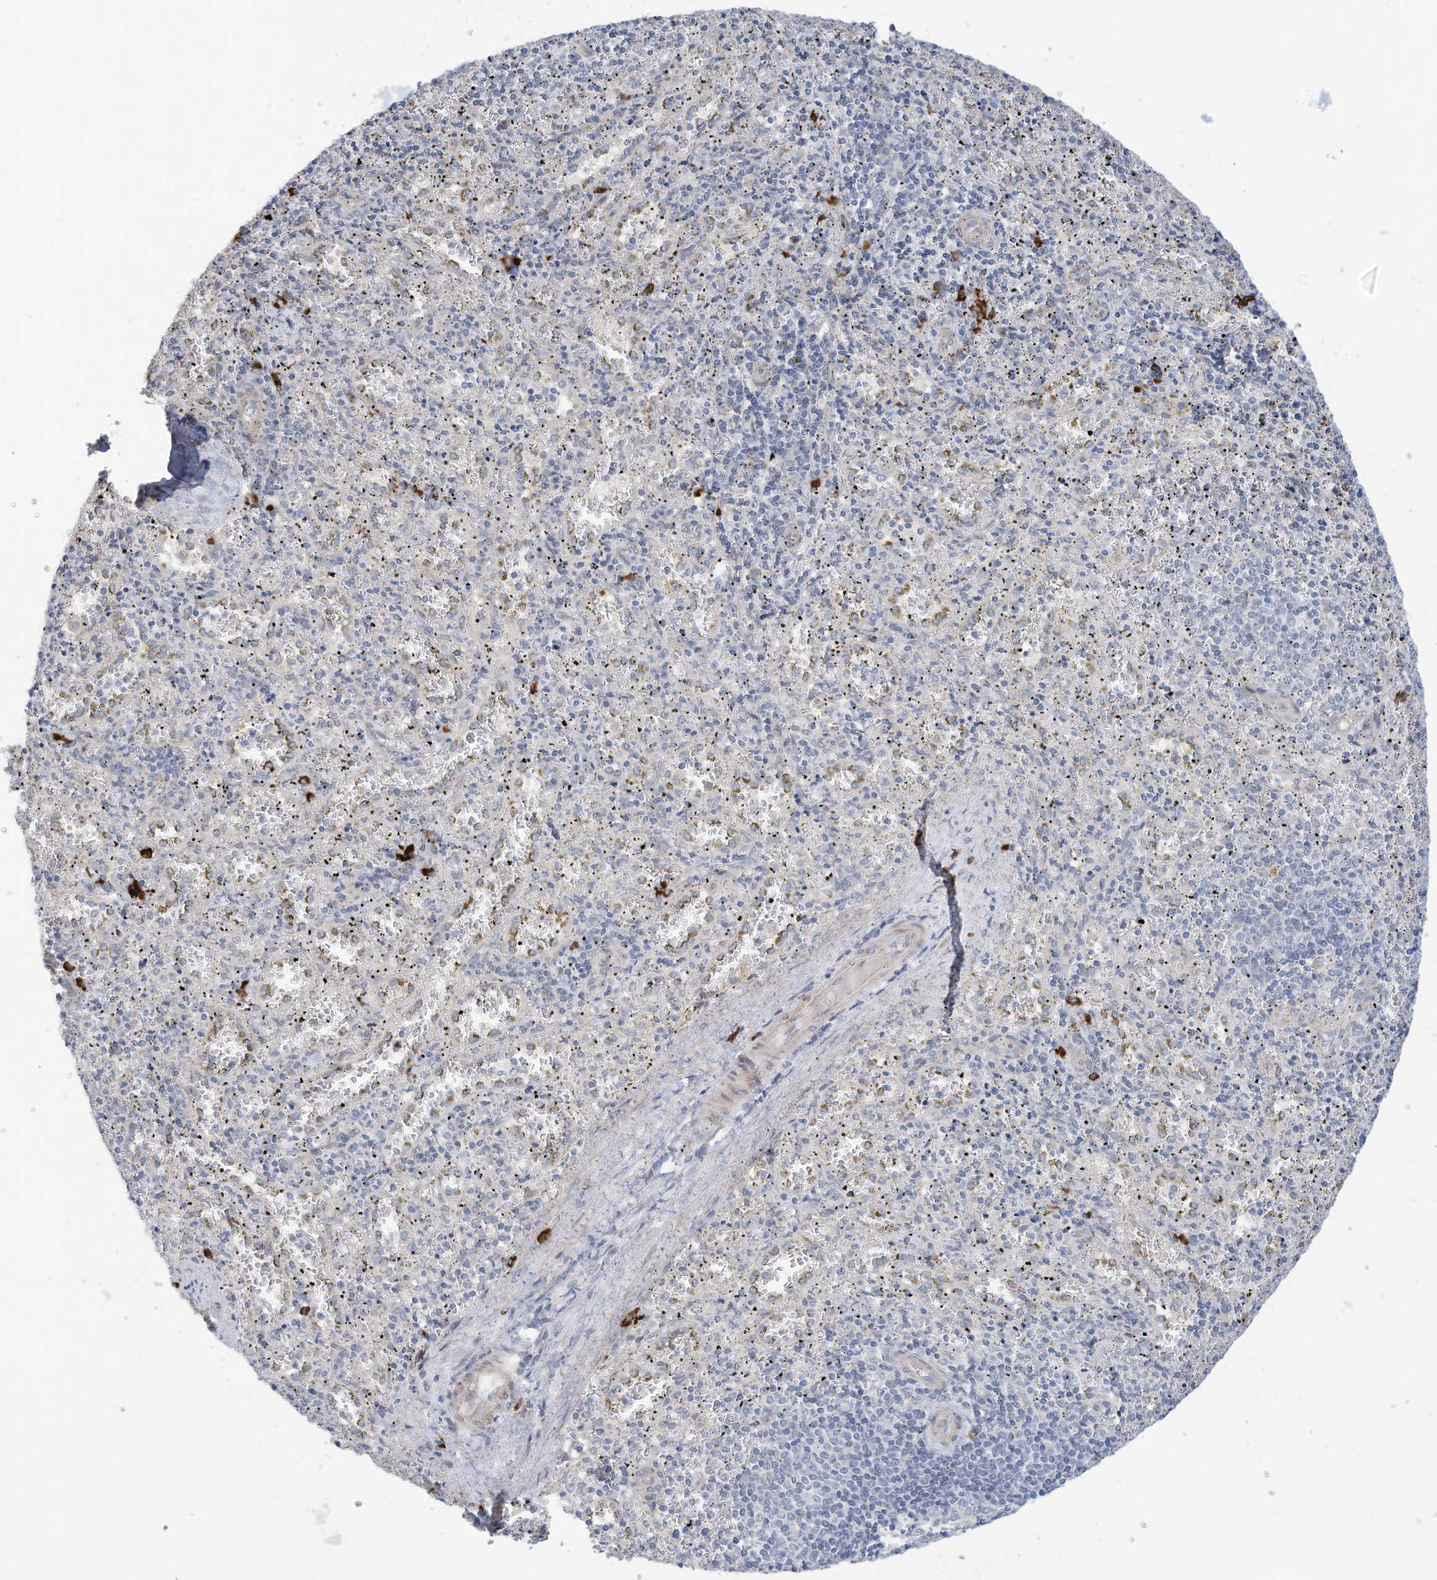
{"staining": {"intensity": "strong", "quantity": "<25%", "location": "cytoplasmic/membranous"}, "tissue": "spleen", "cell_type": "Cells in red pulp", "image_type": "normal", "snomed": [{"axis": "morphology", "description": "Normal tissue, NOS"}, {"axis": "topography", "description": "Spleen"}], "caption": "Immunohistochemistry of benign human spleen displays medium levels of strong cytoplasmic/membranous positivity in about <25% of cells in red pulp. Nuclei are stained in blue.", "gene": "ZNF292", "patient": {"sex": "male", "age": 11}}